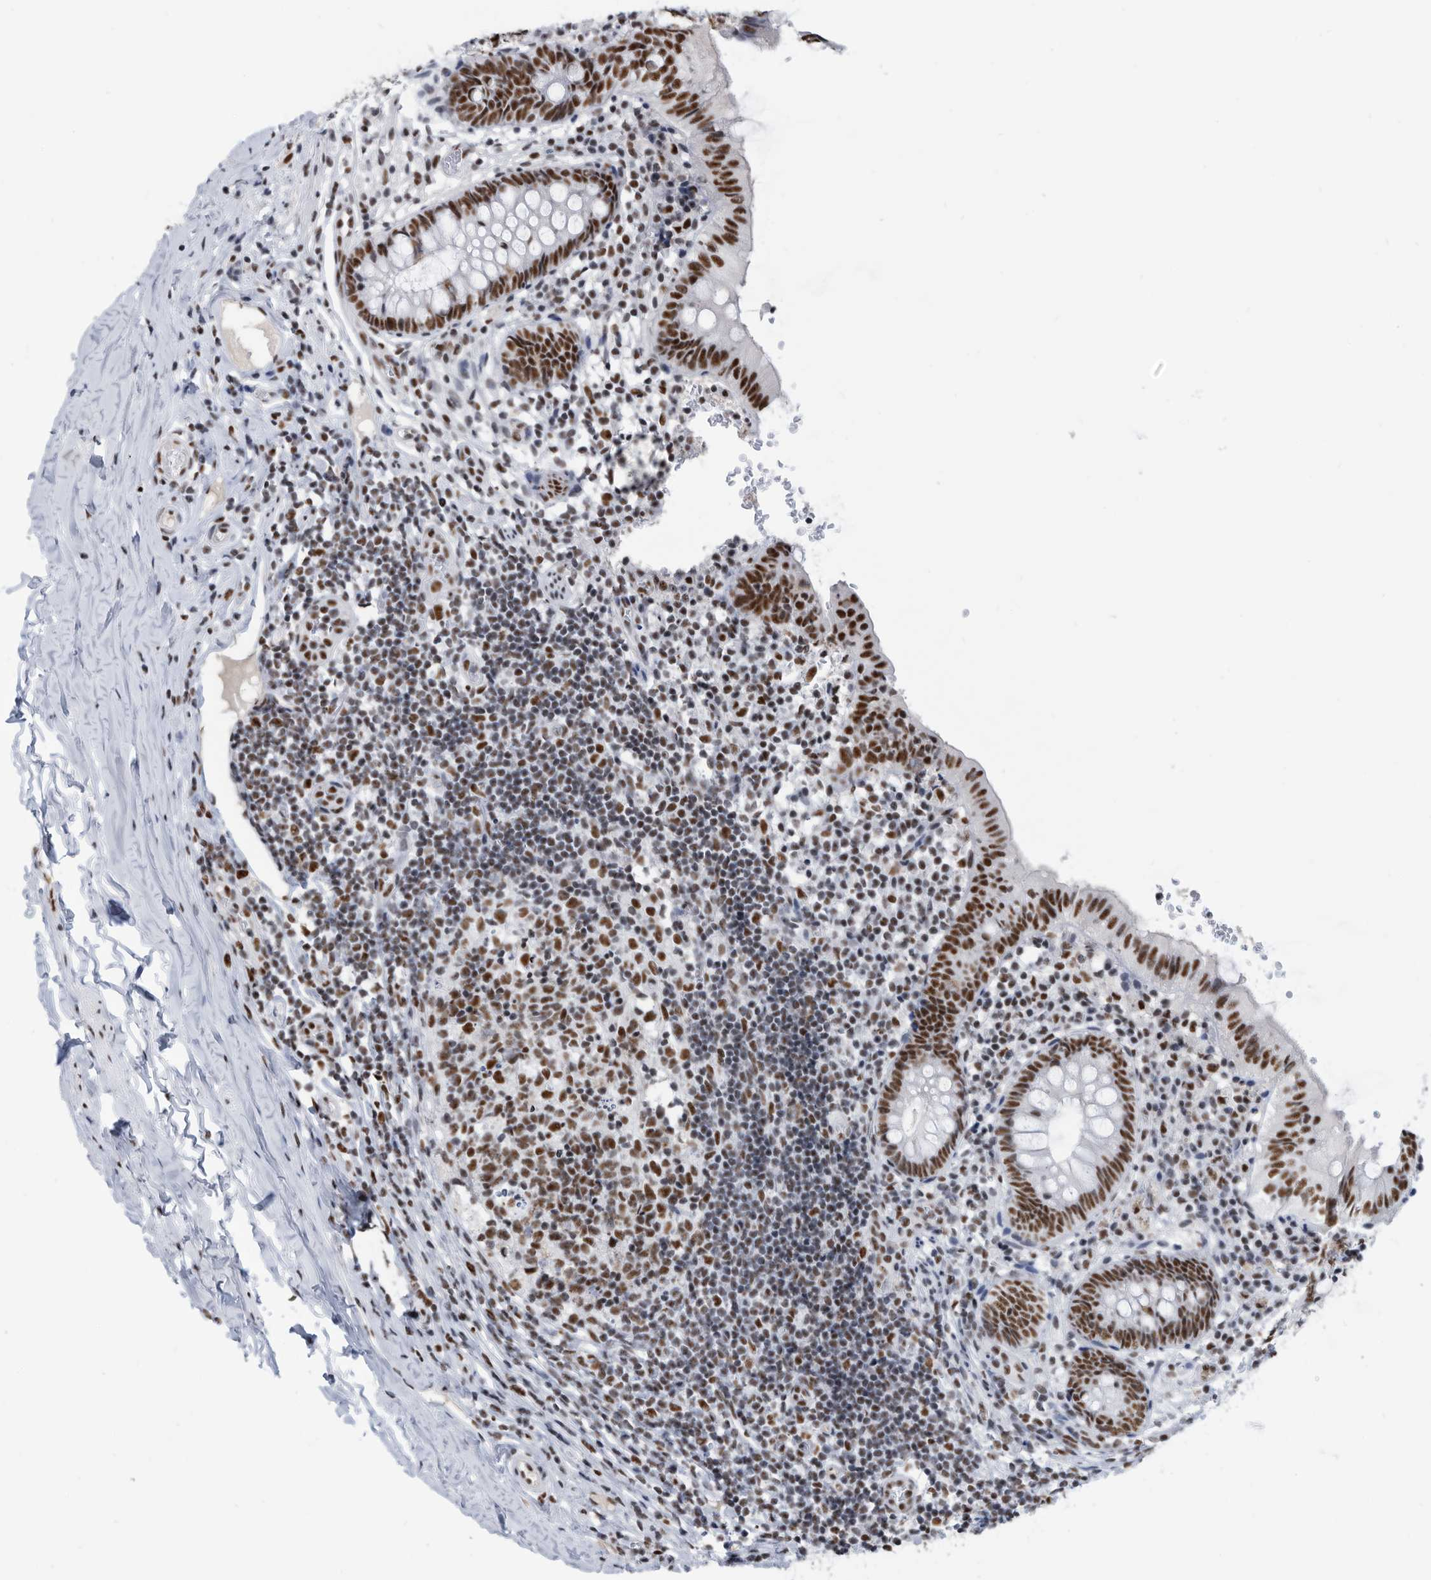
{"staining": {"intensity": "strong", "quantity": ">75%", "location": "nuclear"}, "tissue": "appendix", "cell_type": "Glandular cells", "image_type": "normal", "snomed": [{"axis": "morphology", "description": "Normal tissue, NOS"}, {"axis": "topography", "description": "Appendix"}], "caption": "Immunohistochemical staining of unremarkable appendix reveals high levels of strong nuclear positivity in approximately >75% of glandular cells. (DAB = brown stain, brightfield microscopy at high magnification).", "gene": "SF3A1", "patient": {"sex": "male", "age": 8}}